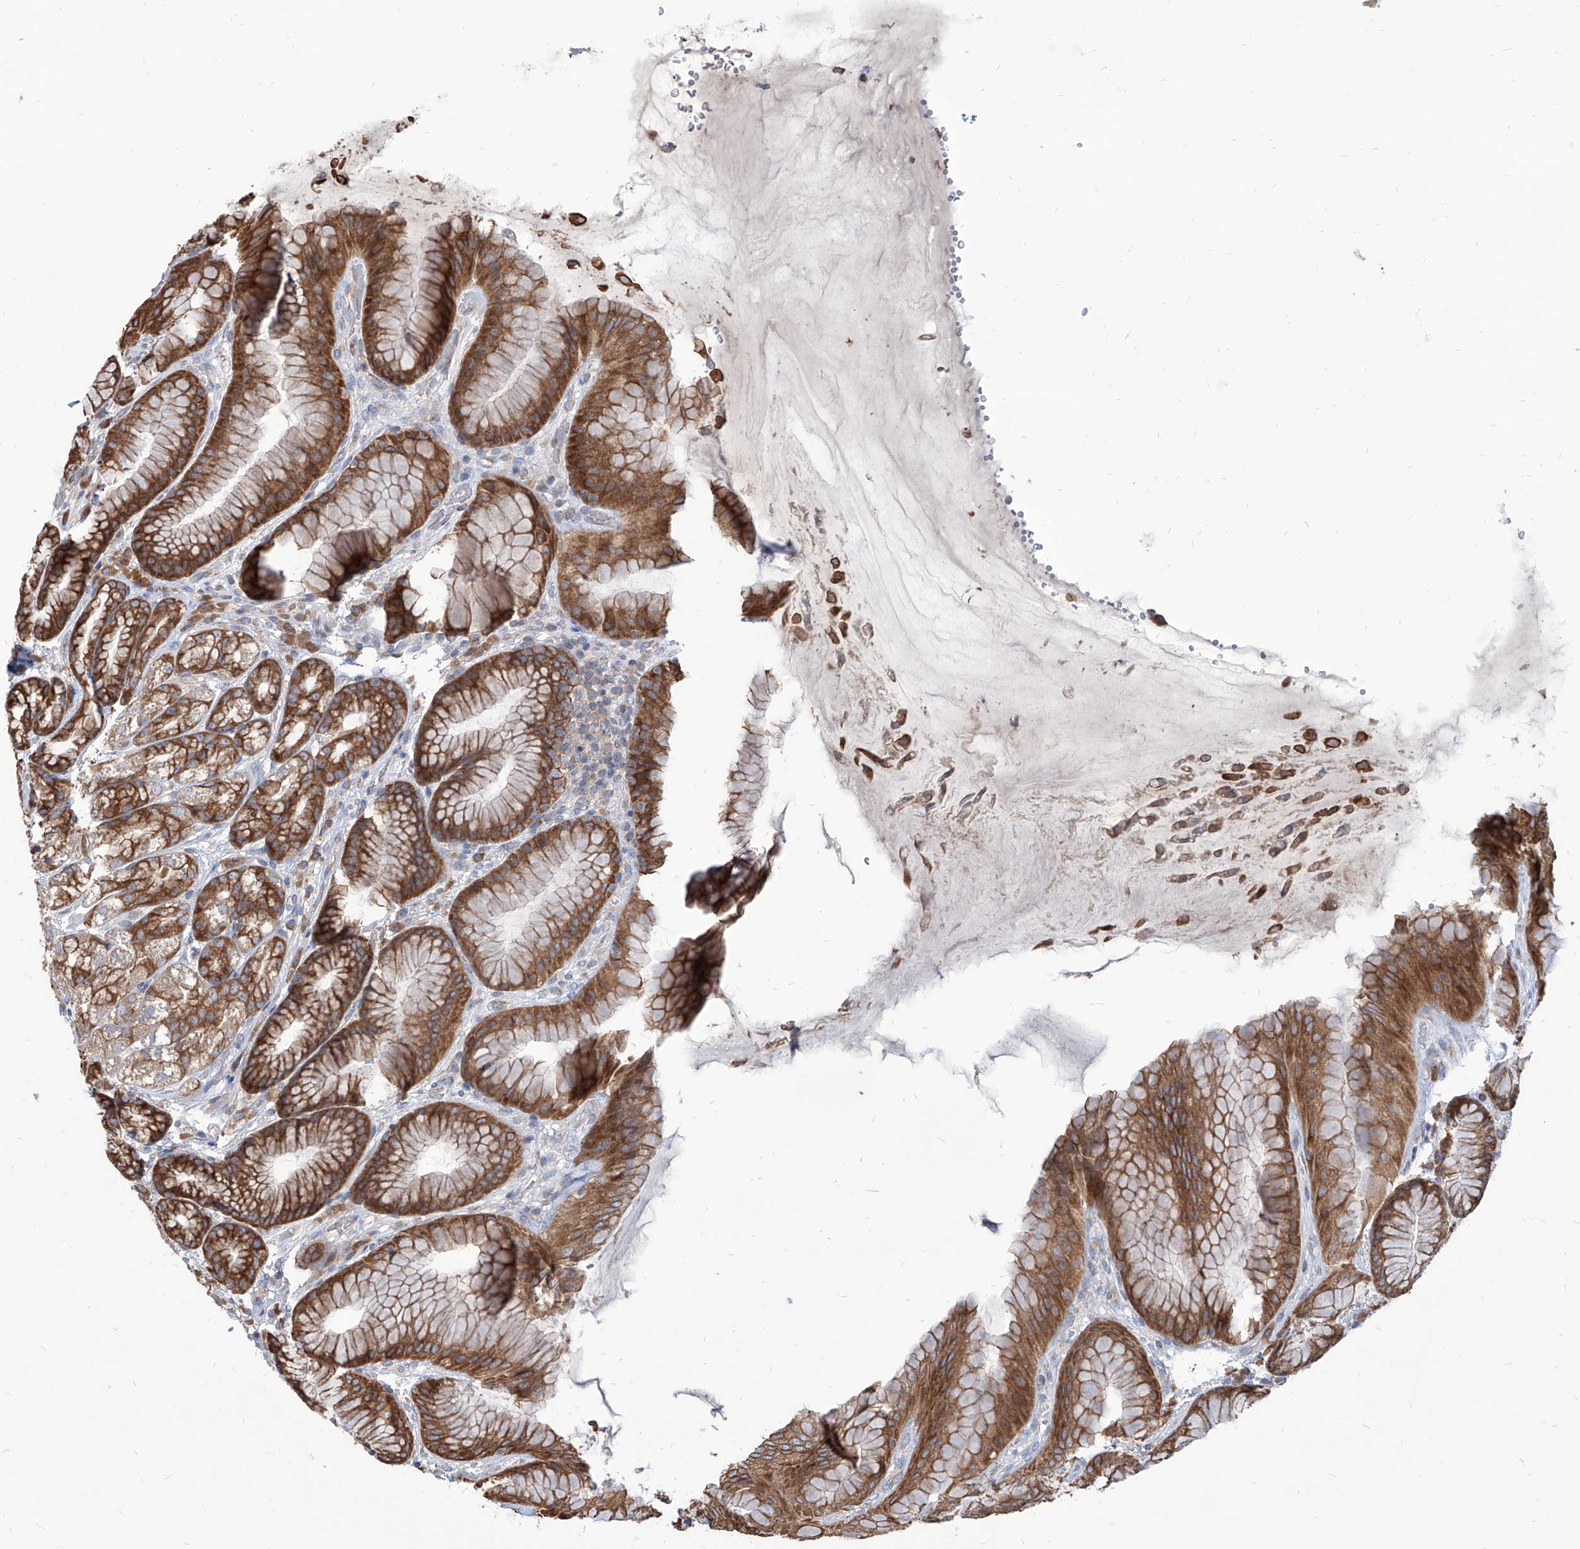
{"staining": {"intensity": "strong", "quantity": "25%-75%", "location": "cytoplasmic/membranous"}, "tissue": "stomach", "cell_type": "Glandular cells", "image_type": "normal", "snomed": [{"axis": "morphology", "description": "Normal tissue, NOS"}, {"axis": "topography", "description": "Stomach"}], "caption": "Approximately 25%-75% of glandular cells in unremarkable human stomach reveal strong cytoplasmic/membranous protein expression as visualized by brown immunohistochemical staining.", "gene": "FAM83B", "patient": {"sex": "male", "age": 57}}